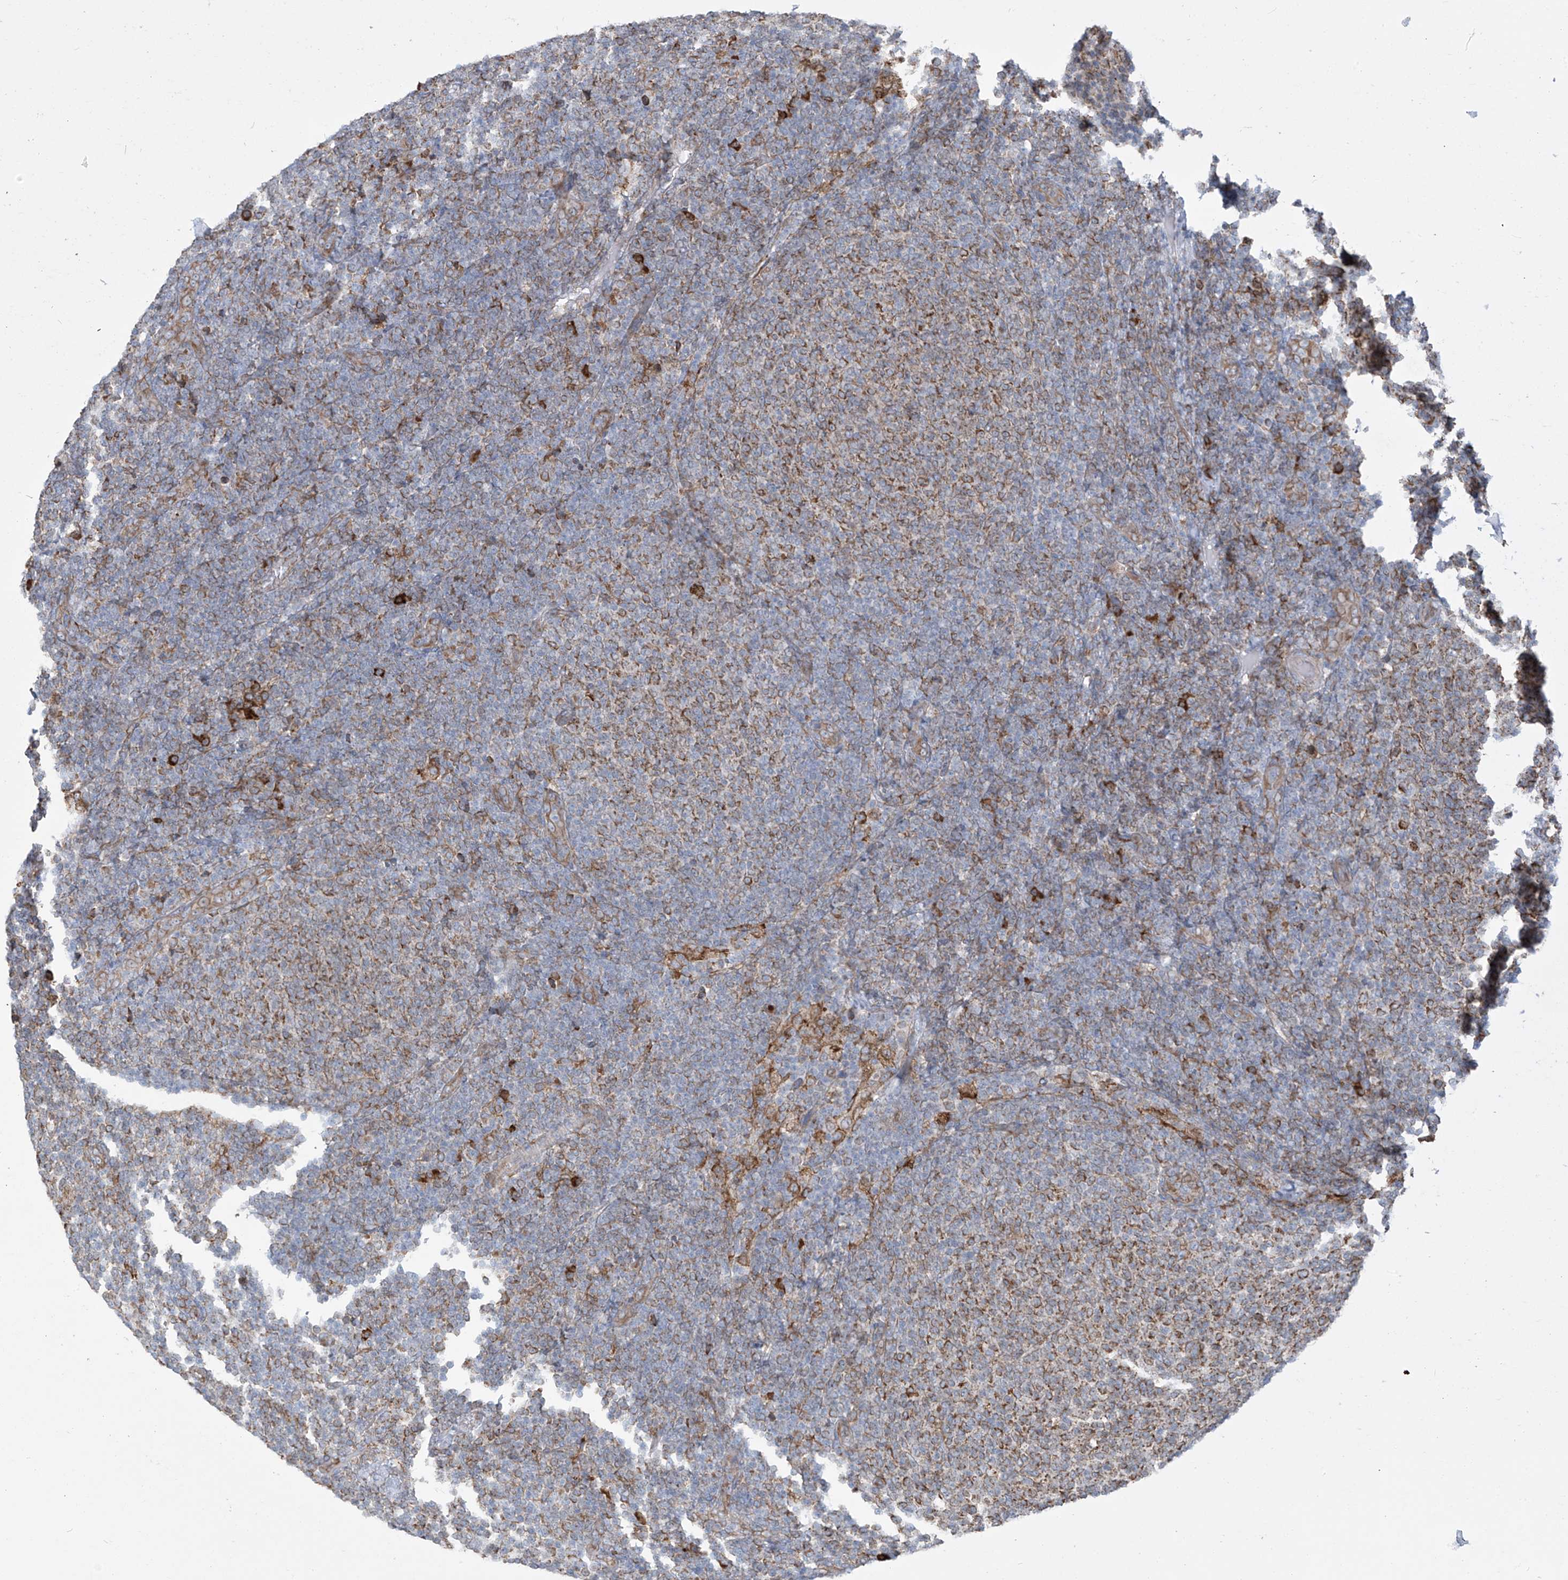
{"staining": {"intensity": "moderate", "quantity": "25%-75%", "location": "cytoplasmic/membranous"}, "tissue": "lymphoma", "cell_type": "Tumor cells", "image_type": "cancer", "snomed": [{"axis": "morphology", "description": "Malignant lymphoma, non-Hodgkin's type, Low grade"}, {"axis": "topography", "description": "Lymph node"}], "caption": "Immunohistochemistry (IHC) staining of lymphoma, which reveals medium levels of moderate cytoplasmic/membranous positivity in about 25%-75% of tumor cells indicating moderate cytoplasmic/membranous protein staining. The staining was performed using DAB (3,3'-diaminobenzidine) (brown) for protein detection and nuclei were counterstained in hematoxylin (blue).", "gene": "KATNIP", "patient": {"sex": "male", "age": 66}}